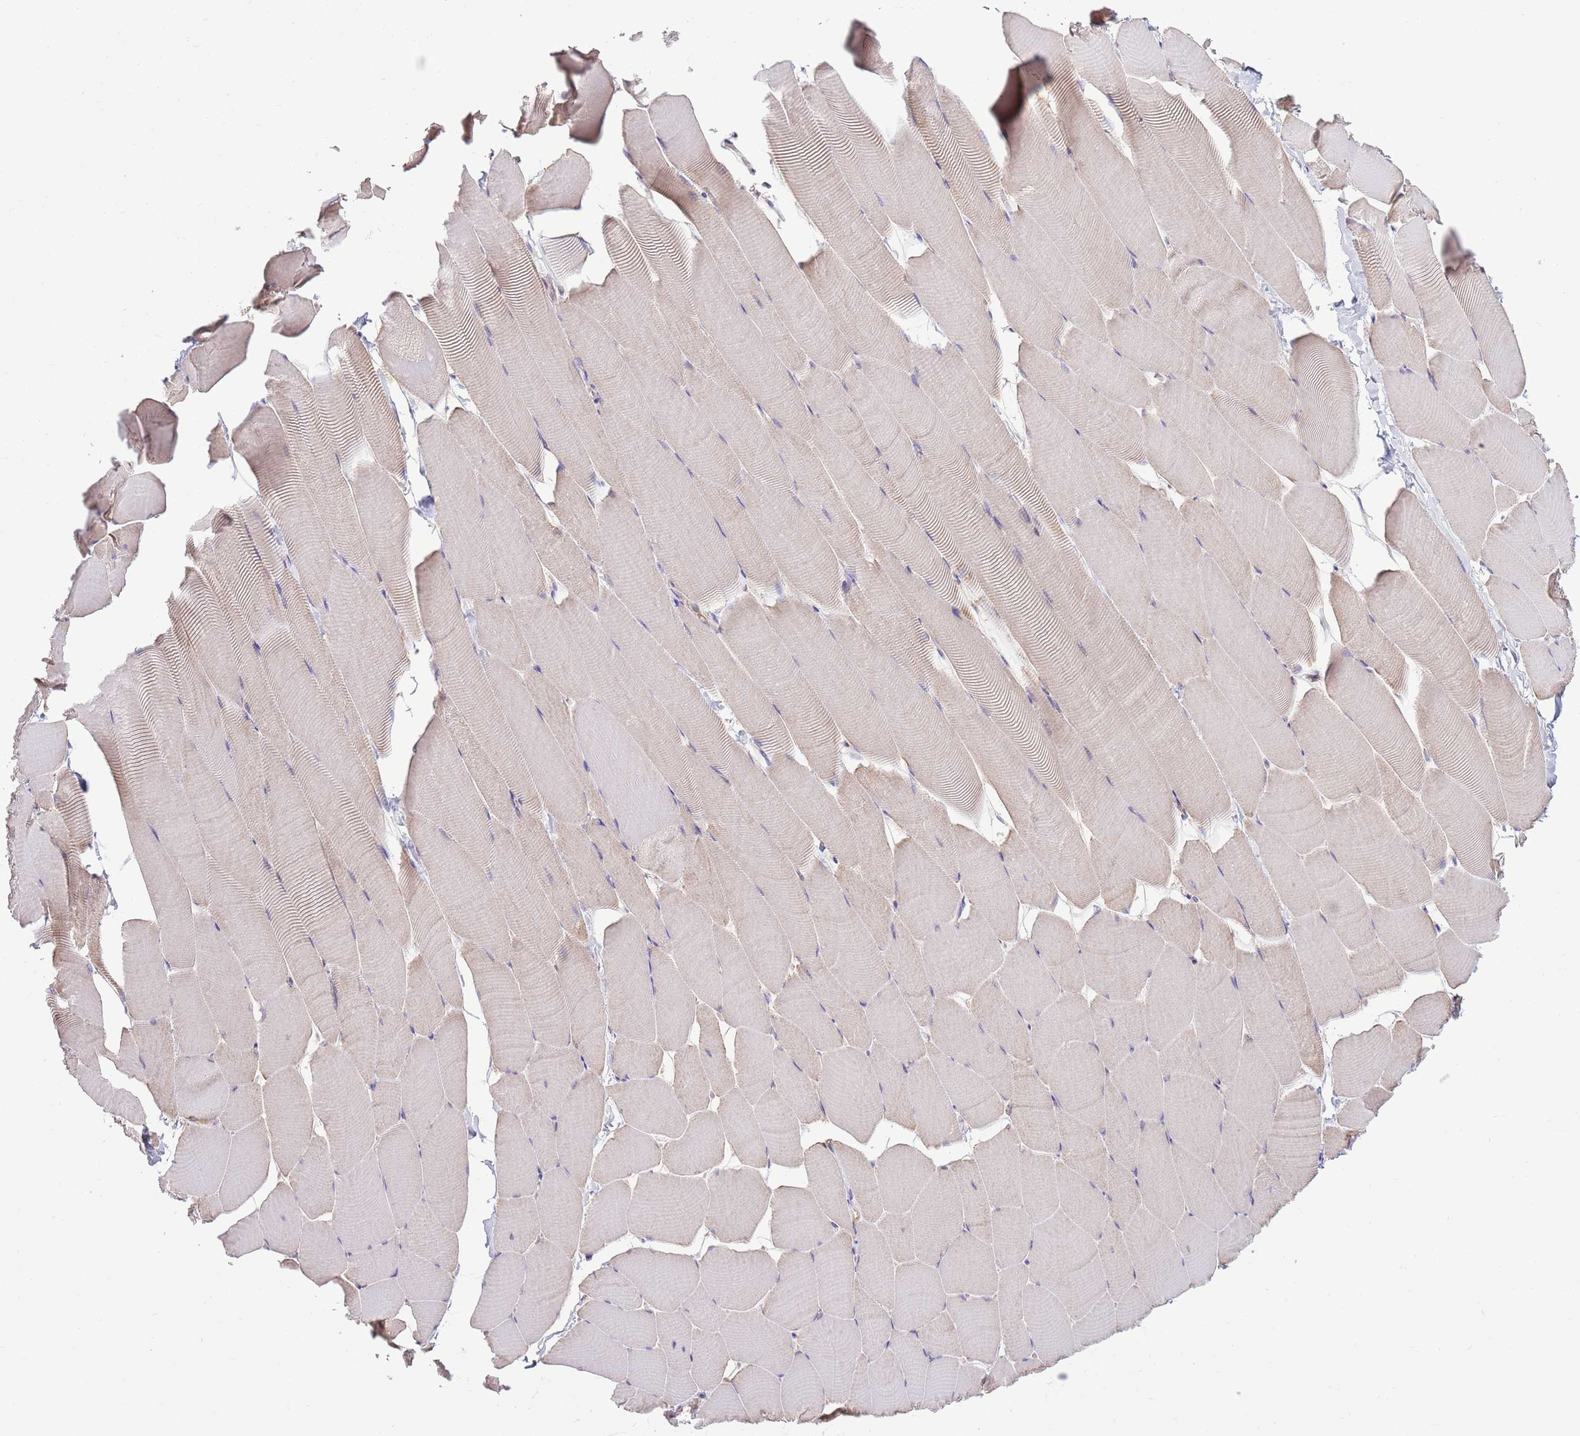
{"staining": {"intensity": "weak", "quantity": "<25%", "location": "cytoplasmic/membranous,nuclear"}, "tissue": "skeletal muscle", "cell_type": "Myocytes", "image_type": "normal", "snomed": [{"axis": "morphology", "description": "Normal tissue, NOS"}, {"axis": "topography", "description": "Skeletal muscle"}], "caption": "DAB (3,3'-diaminobenzidine) immunohistochemical staining of unremarkable skeletal muscle exhibits no significant staining in myocytes. Nuclei are stained in blue.", "gene": "ARL2BP", "patient": {"sex": "male", "age": 25}}